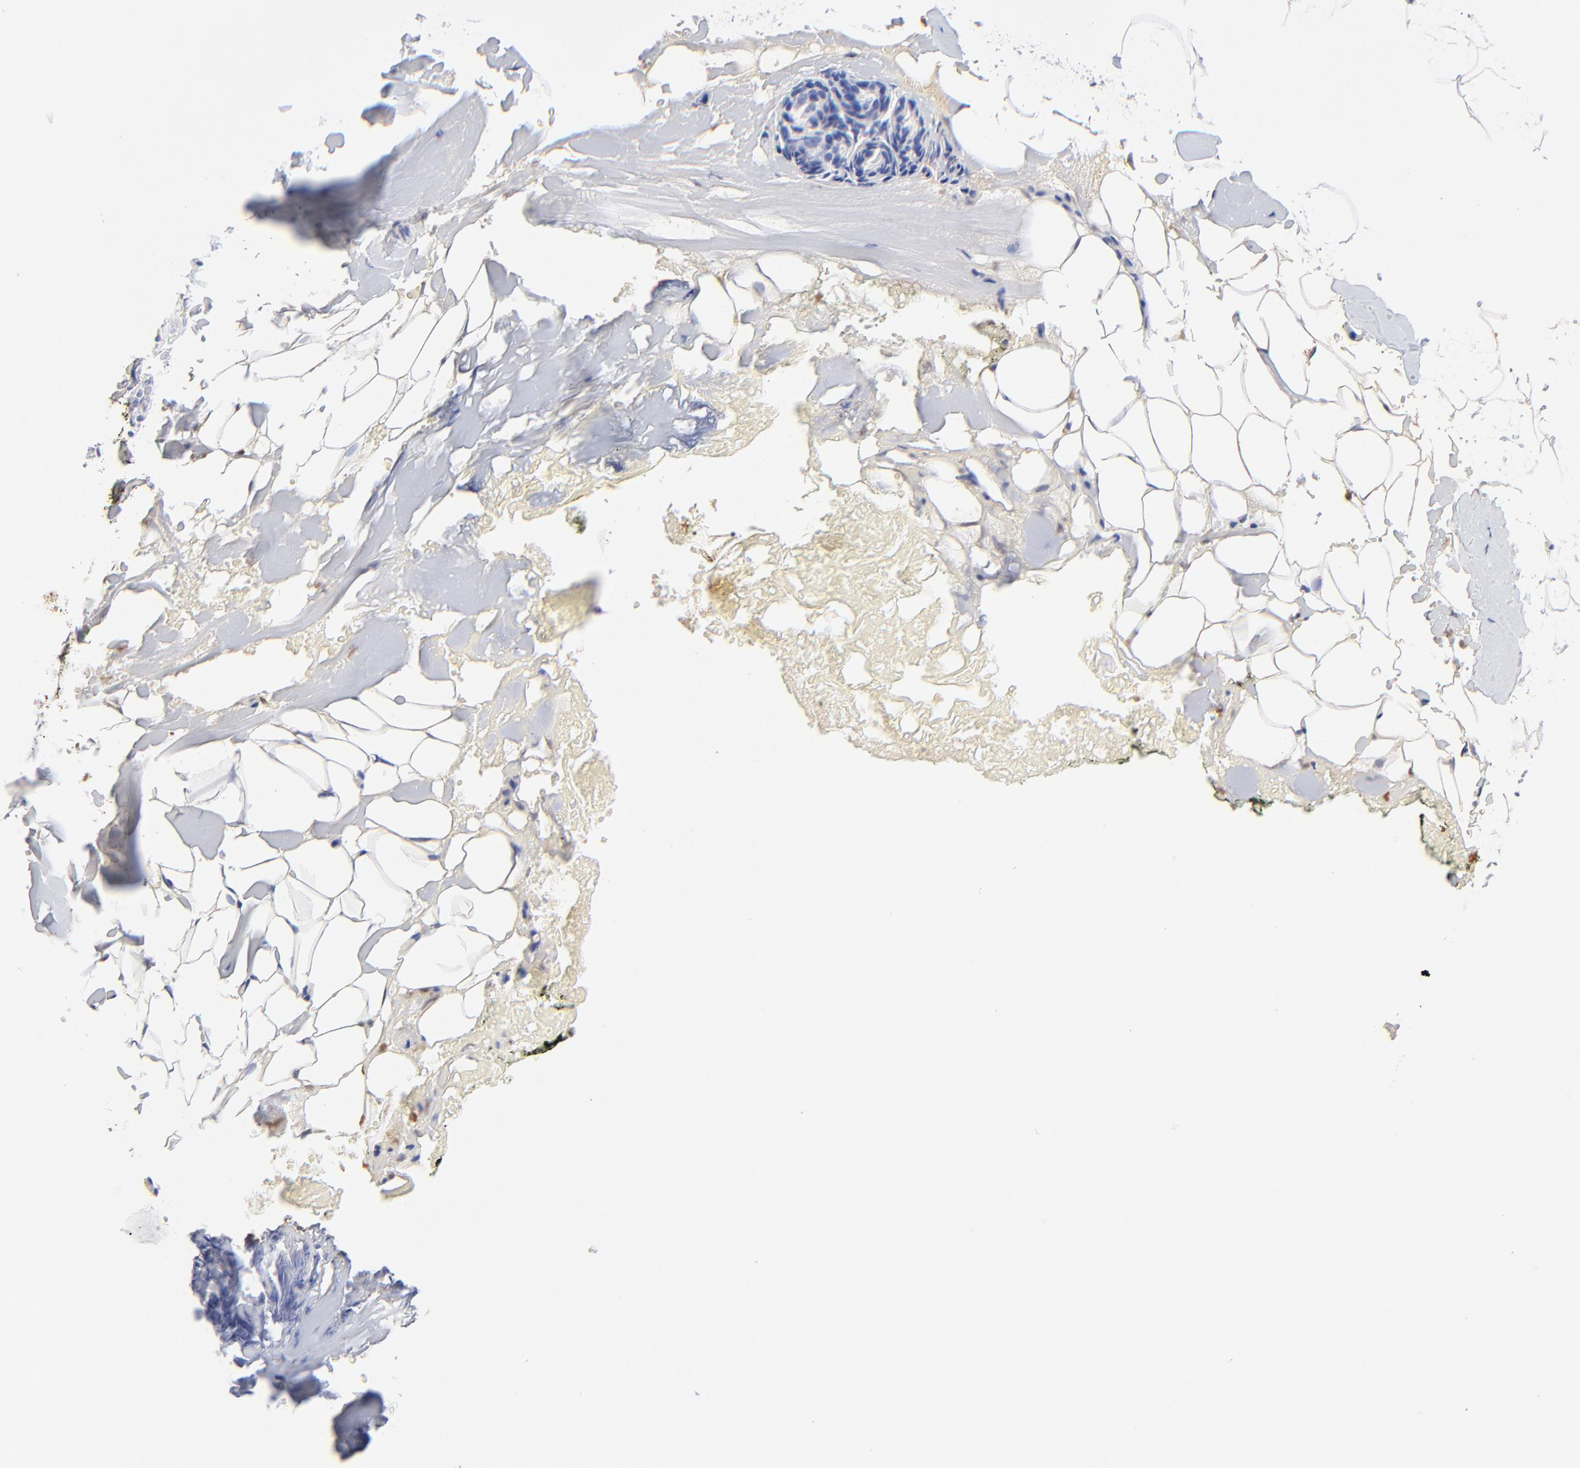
{"staining": {"intensity": "weak", "quantity": ">75%", "location": "cytoplasmic/membranous"}, "tissue": "breast", "cell_type": "Adipocytes", "image_type": "normal", "snomed": [{"axis": "morphology", "description": "Normal tissue, NOS"}, {"axis": "topography", "description": "Breast"}, {"axis": "topography", "description": "Soft tissue"}], "caption": "This histopathology image displays benign breast stained with immunohistochemistry (IHC) to label a protein in brown. The cytoplasmic/membranous of adipocytes show weak positivity for the protein. Nuclei are counter-stained blue.", "gene": "MDGA2", "patient": {"sex": "female", "age": 75}}